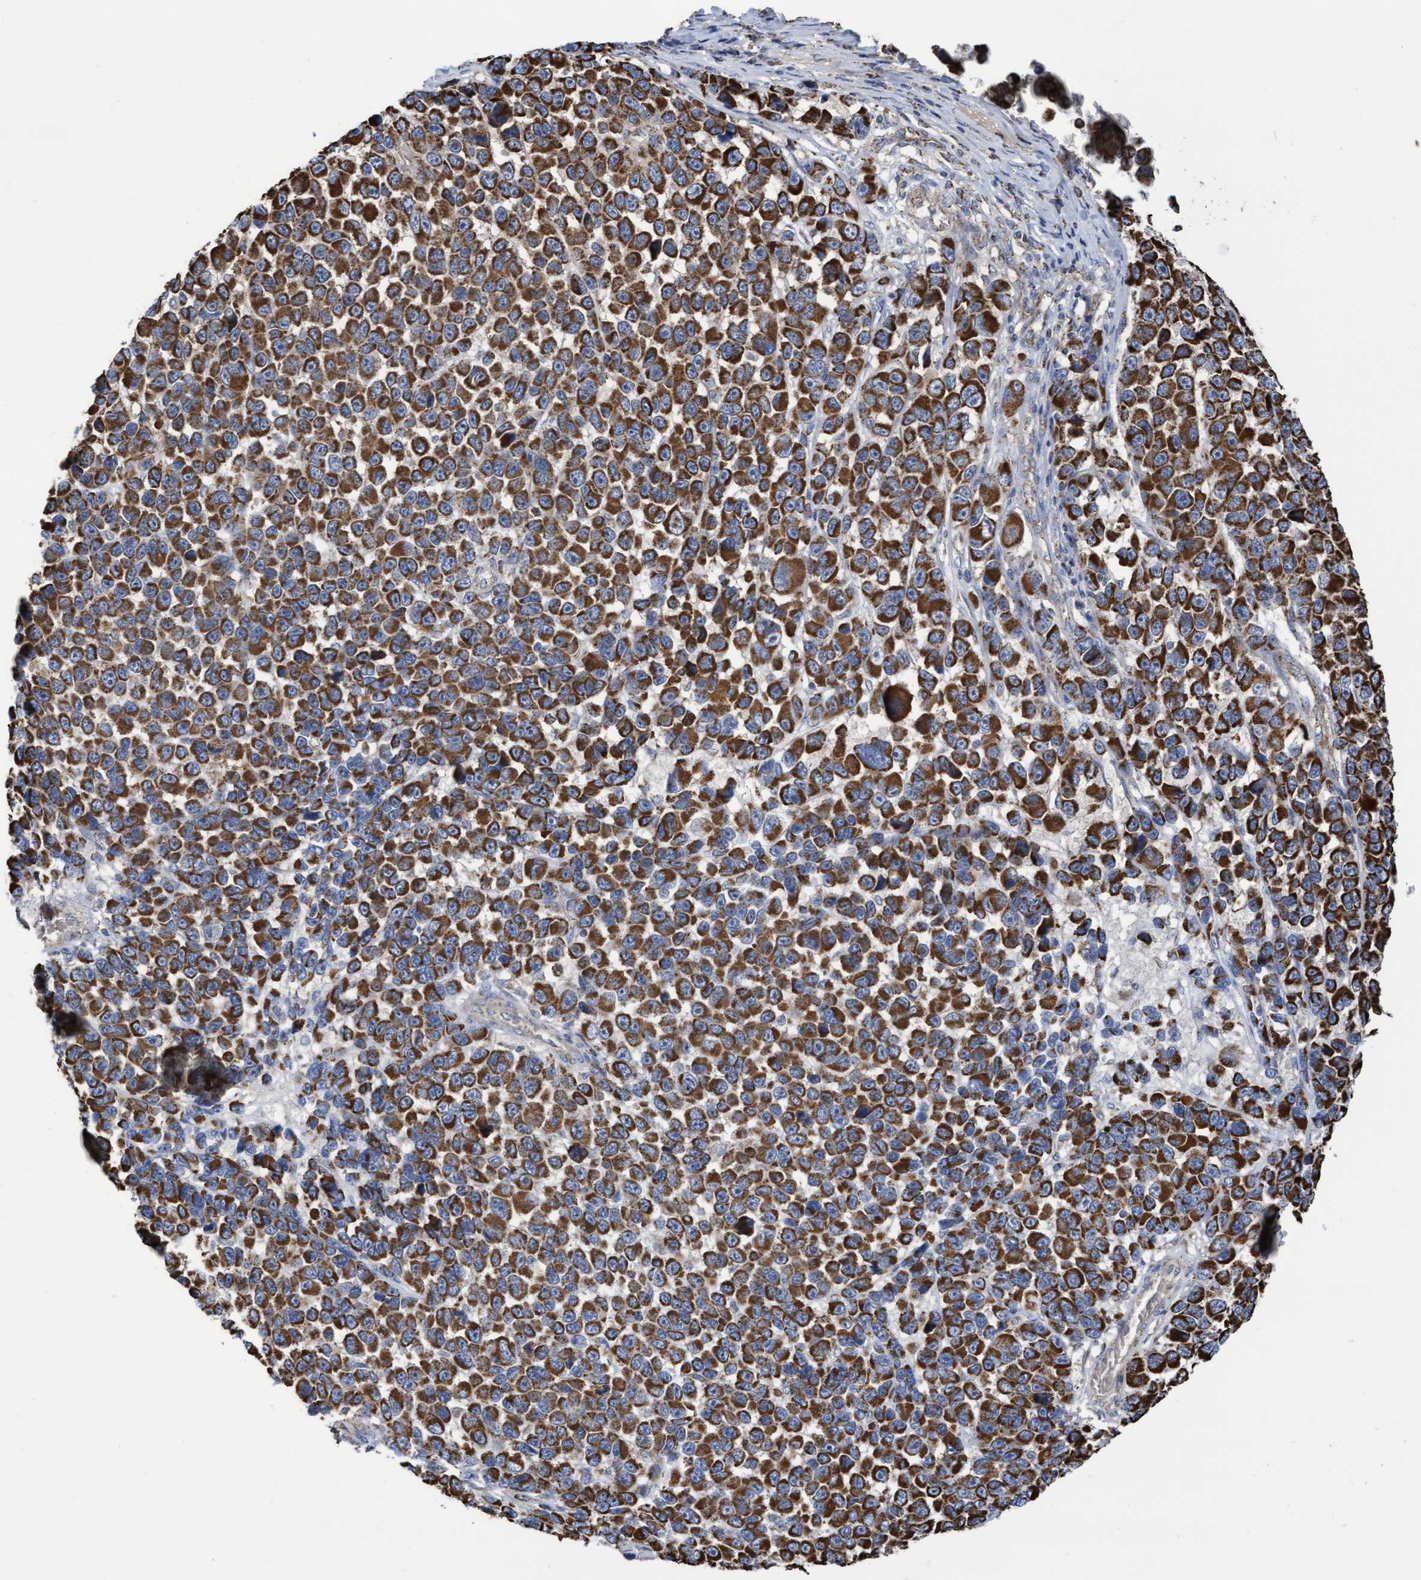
{"staining": {"intensity": "strong", "quantity": ">75%", "location": "cytoplasmic/membranous"}, "tissue": "melanoma", "cell_type": "Tumor cells", "image_type": "cancer", "snomed": [{"axis": "morphology", "description": "Malignant melanoma, NOS"}, {"axis": "topography", "description": "Skin"}], "caption": "Malignant melanoma stained for a protein (brown) reveals strong cytoplasmic/membranous positive staining in about >75% of tumor cells.", "gene": "COBL", "patient": {"sex": "male", "age": 53}}